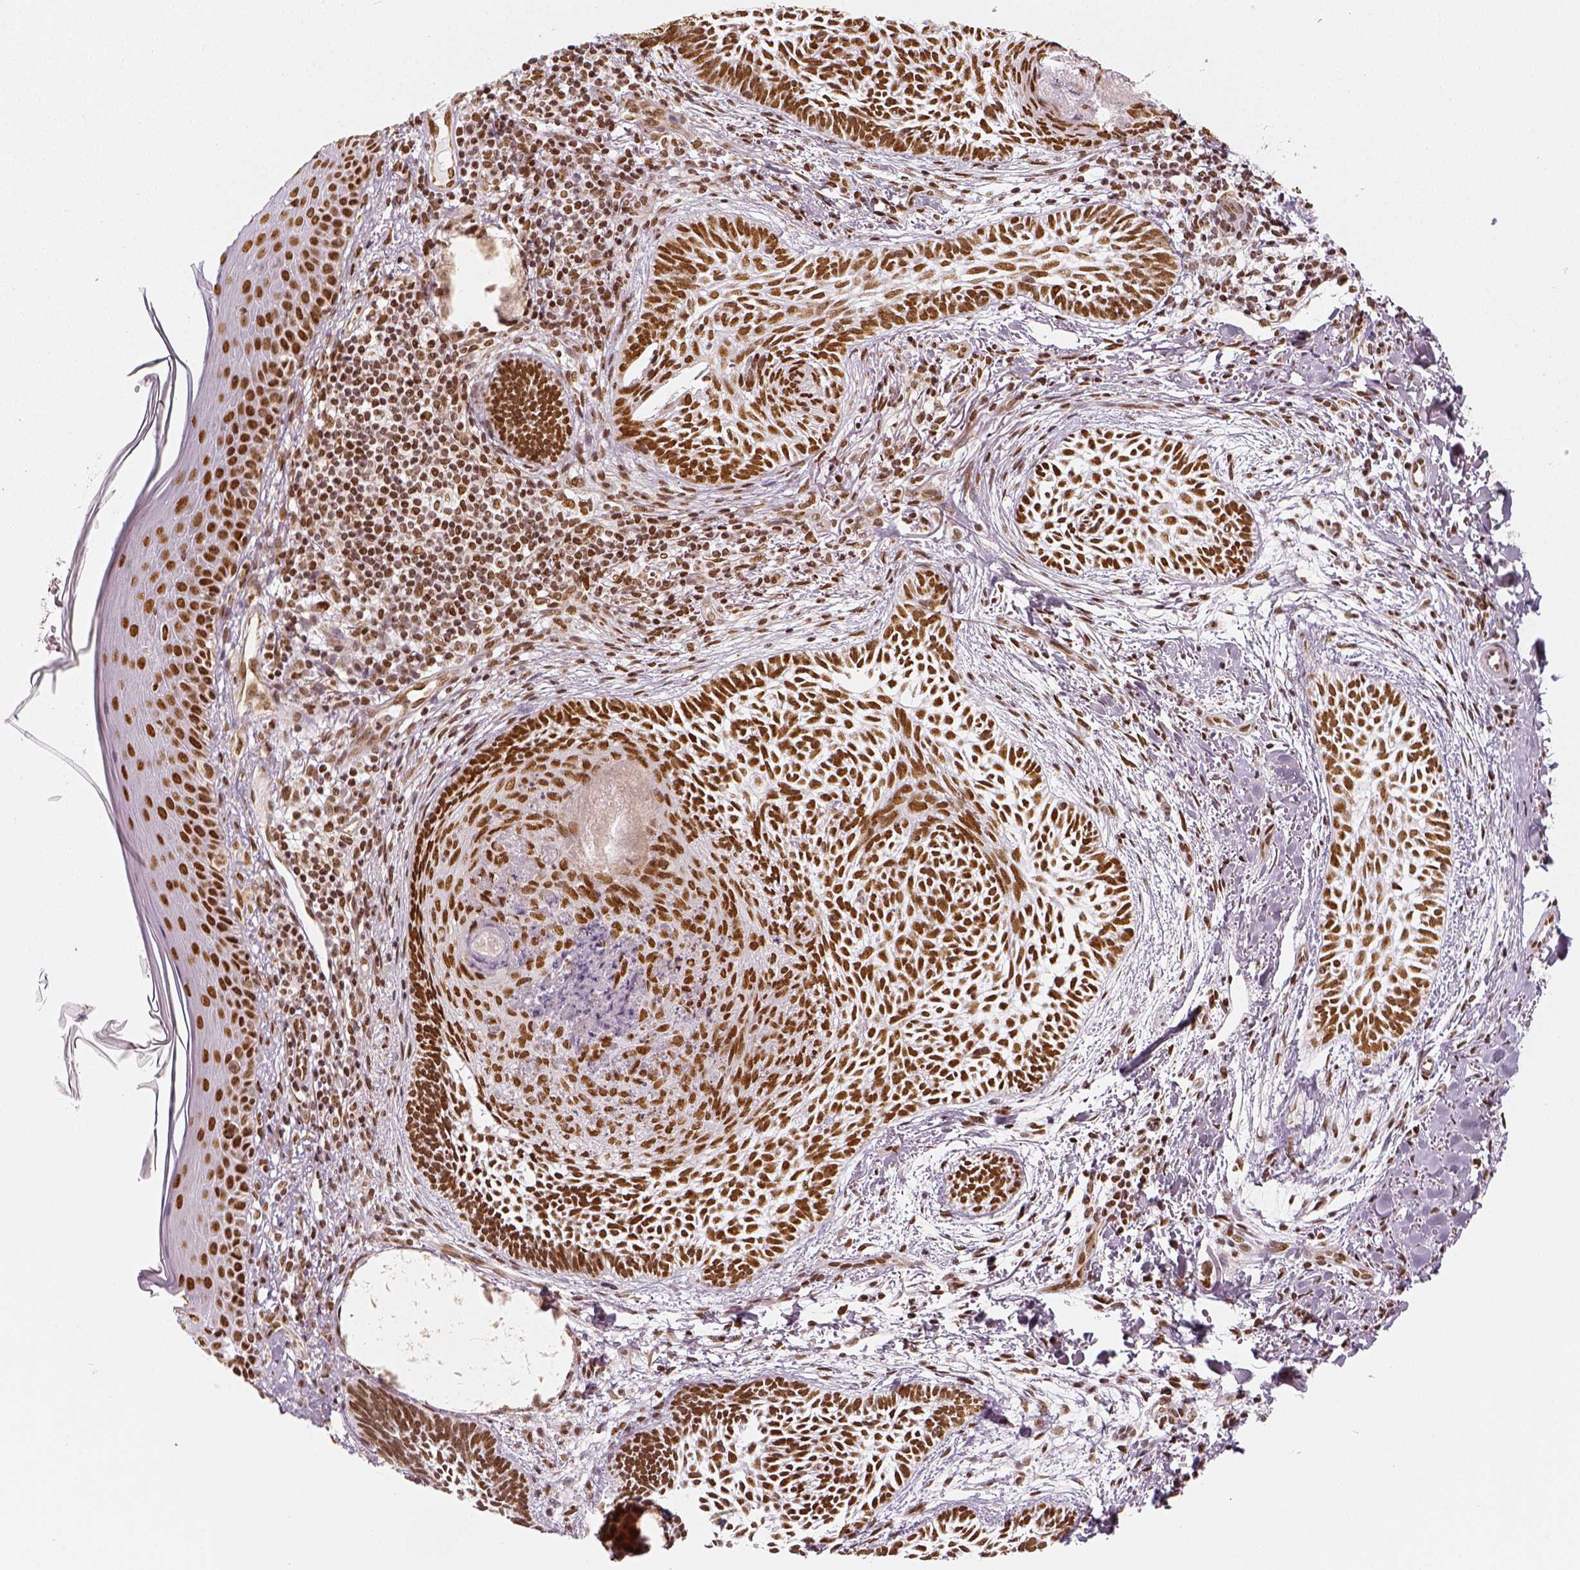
{"staining": {"intensity": "moderate", "quantity": ">75%", "location": "nuclear"}, "tissue": "skin cancer", "cell_type": "Tumor cells", "image_type": "cancer", "snomed": [{"axis": "morphology", "description": "Normal tissue, NOS"}, {"axis": "morphology", "description": "Basal cell carcinoma"}, {"axis": "topography", "description": "Skin"}], "caption": "Immunohistochemistry histopathology image of skin cancer stained for a protein (brown), which reveals medium levels of moderate nuclear positivity in about >75% of tumor cells.", "gene": "KDM5B", "patient": {"sex": "male", "age": 46}}